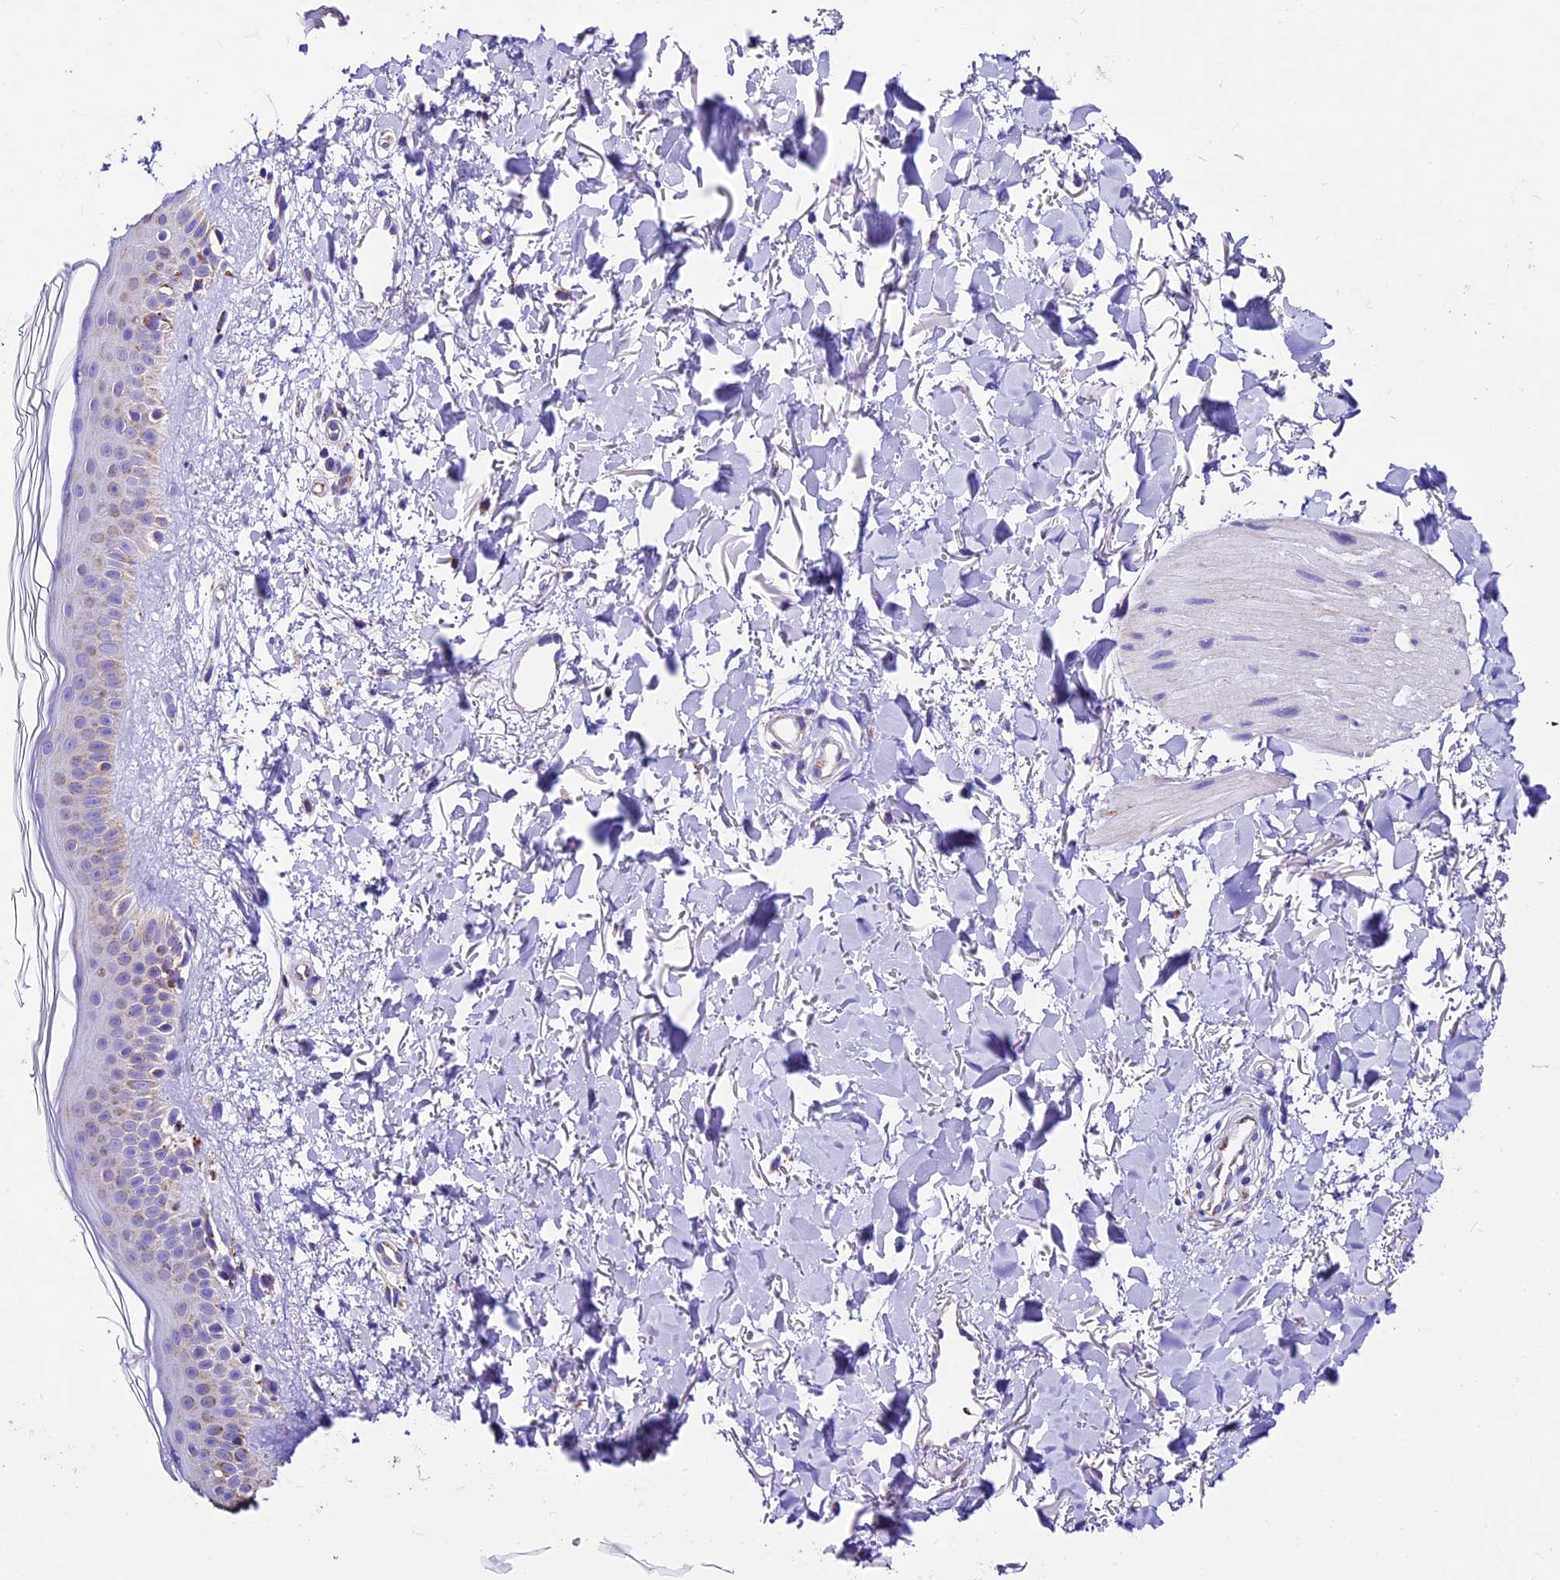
{"staining": {"intensity": "negative", "quantity": "none", "location": "none"}, "tissue": "skin", "cell_type": "Fibroblasts", "image_type": "normal", "snomed": [{"axis": "morphology", "description": "Normal tissue, NOS"}, {"axis": "topography", "description": "Skin"}], "caption": "A photomicrograph of human skin is negative for staining in fibroblasts. The staining is performed using DAB (3,3'-diaminobenzidine) brown chromogen with nuclei counter-stained in using hematoxylin.", "gene": "DCAF5", "patient": {"sex": "female", "age": 58}}